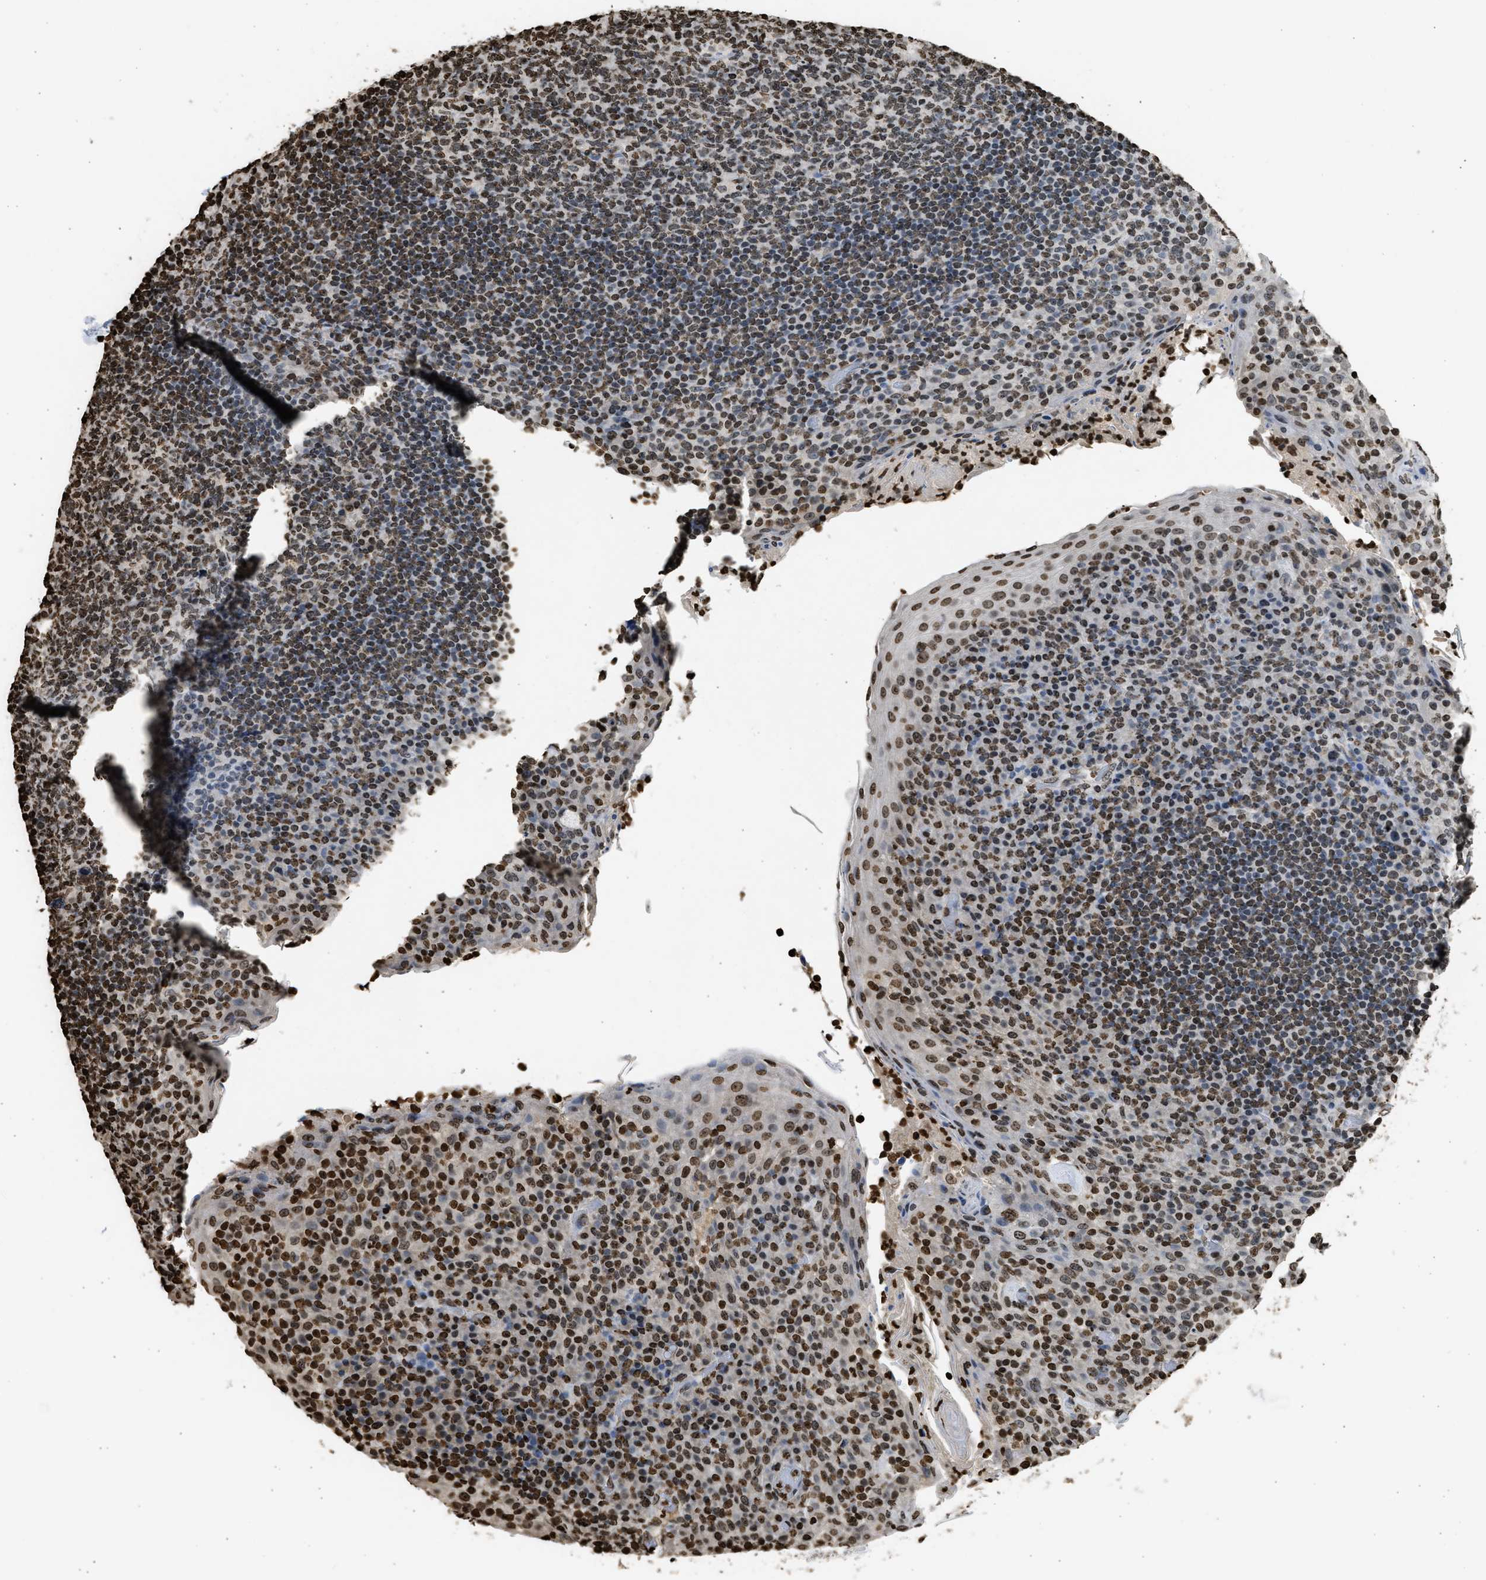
{"staining": {"intensity": "moderate", "quantity": ">75%", "location": "nuclear"}, "tissue": "tonsil", "cell_type": "Germinal center cells", "image_type": "normal", "snomed": [{"axis": "morphology", "description": "Normal tissue, NOS"}, {"axis": "topography", "description": "Tonsil"}], "caption": "High-magnification brightfield microscopy of unremarkable tonsil stained with DAB (3,3'-diaminobenzidine) (brown) and counterstained with hematoxylin (blue). germinal center cells exhibit moderate nuclear positivity is appreciated in approximately>75% of cells. Nuclei are stained in blue.", "gene": "RRAGC", "patient": {"sex": "male", "age": 17}}